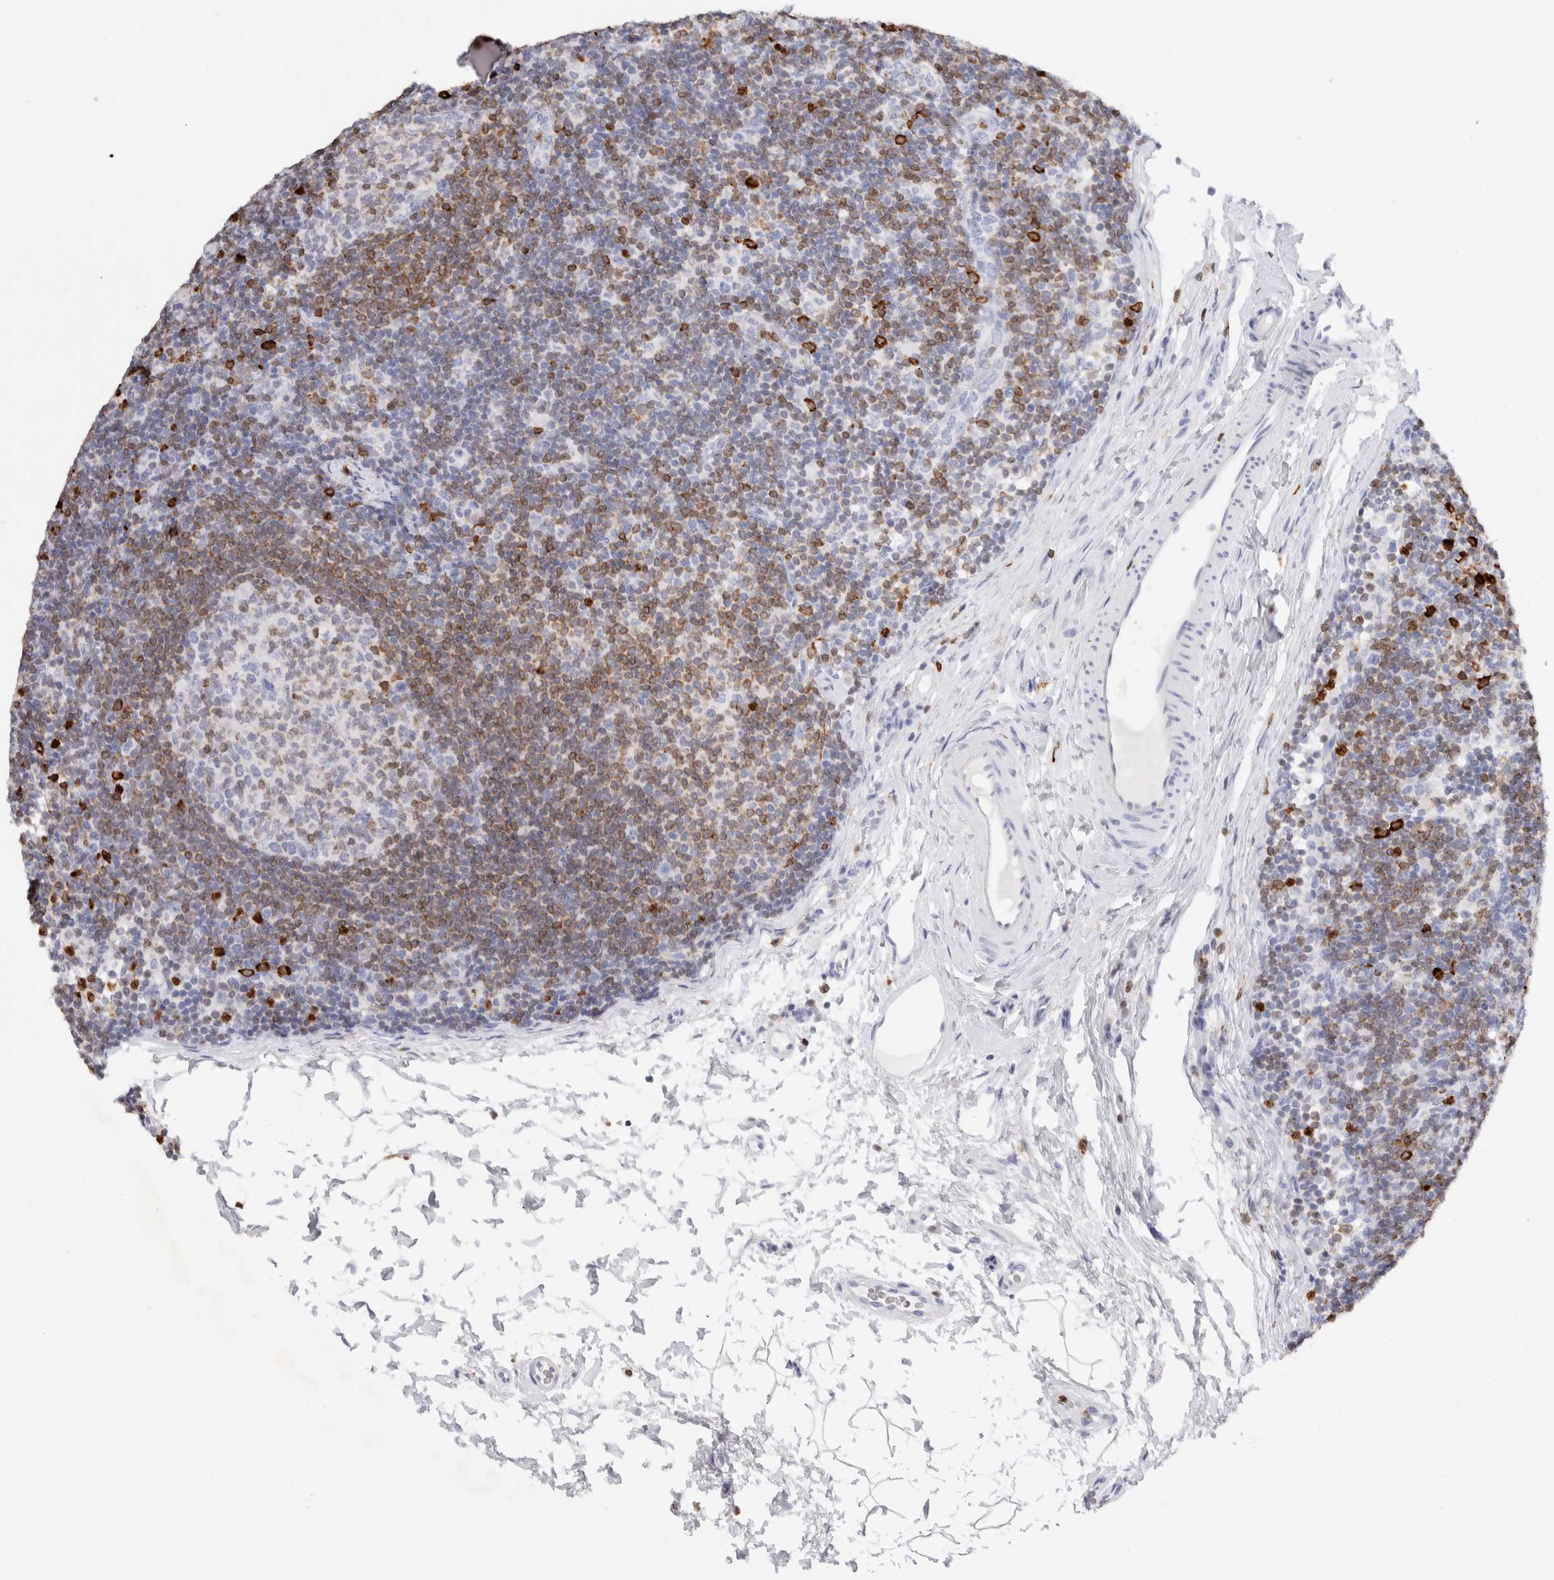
{"staining": {"intensity": "moderate", "quantity": "<25%", "location": "cytoplasmic/membranous"}, "tissue": "lymph node", "cell_type": "Germinal center cells", "image_type": "normal", "snomed": [{"axis": "morphology", "description": "Normal tissue, NOS"}, {"axis": "topography", "description": "Lymph node"}], "caption": "Benign lymph node was stained to show a protein in brown. There is low levels of moderate cytoplasmic/membranous positivity in about <25% of germinal center cells. The protein of interest is shown in brown color, while the nuclei are stained blue.", "gene": "ALOX5AP", "patient": {"sex": "female", "age": 22}}